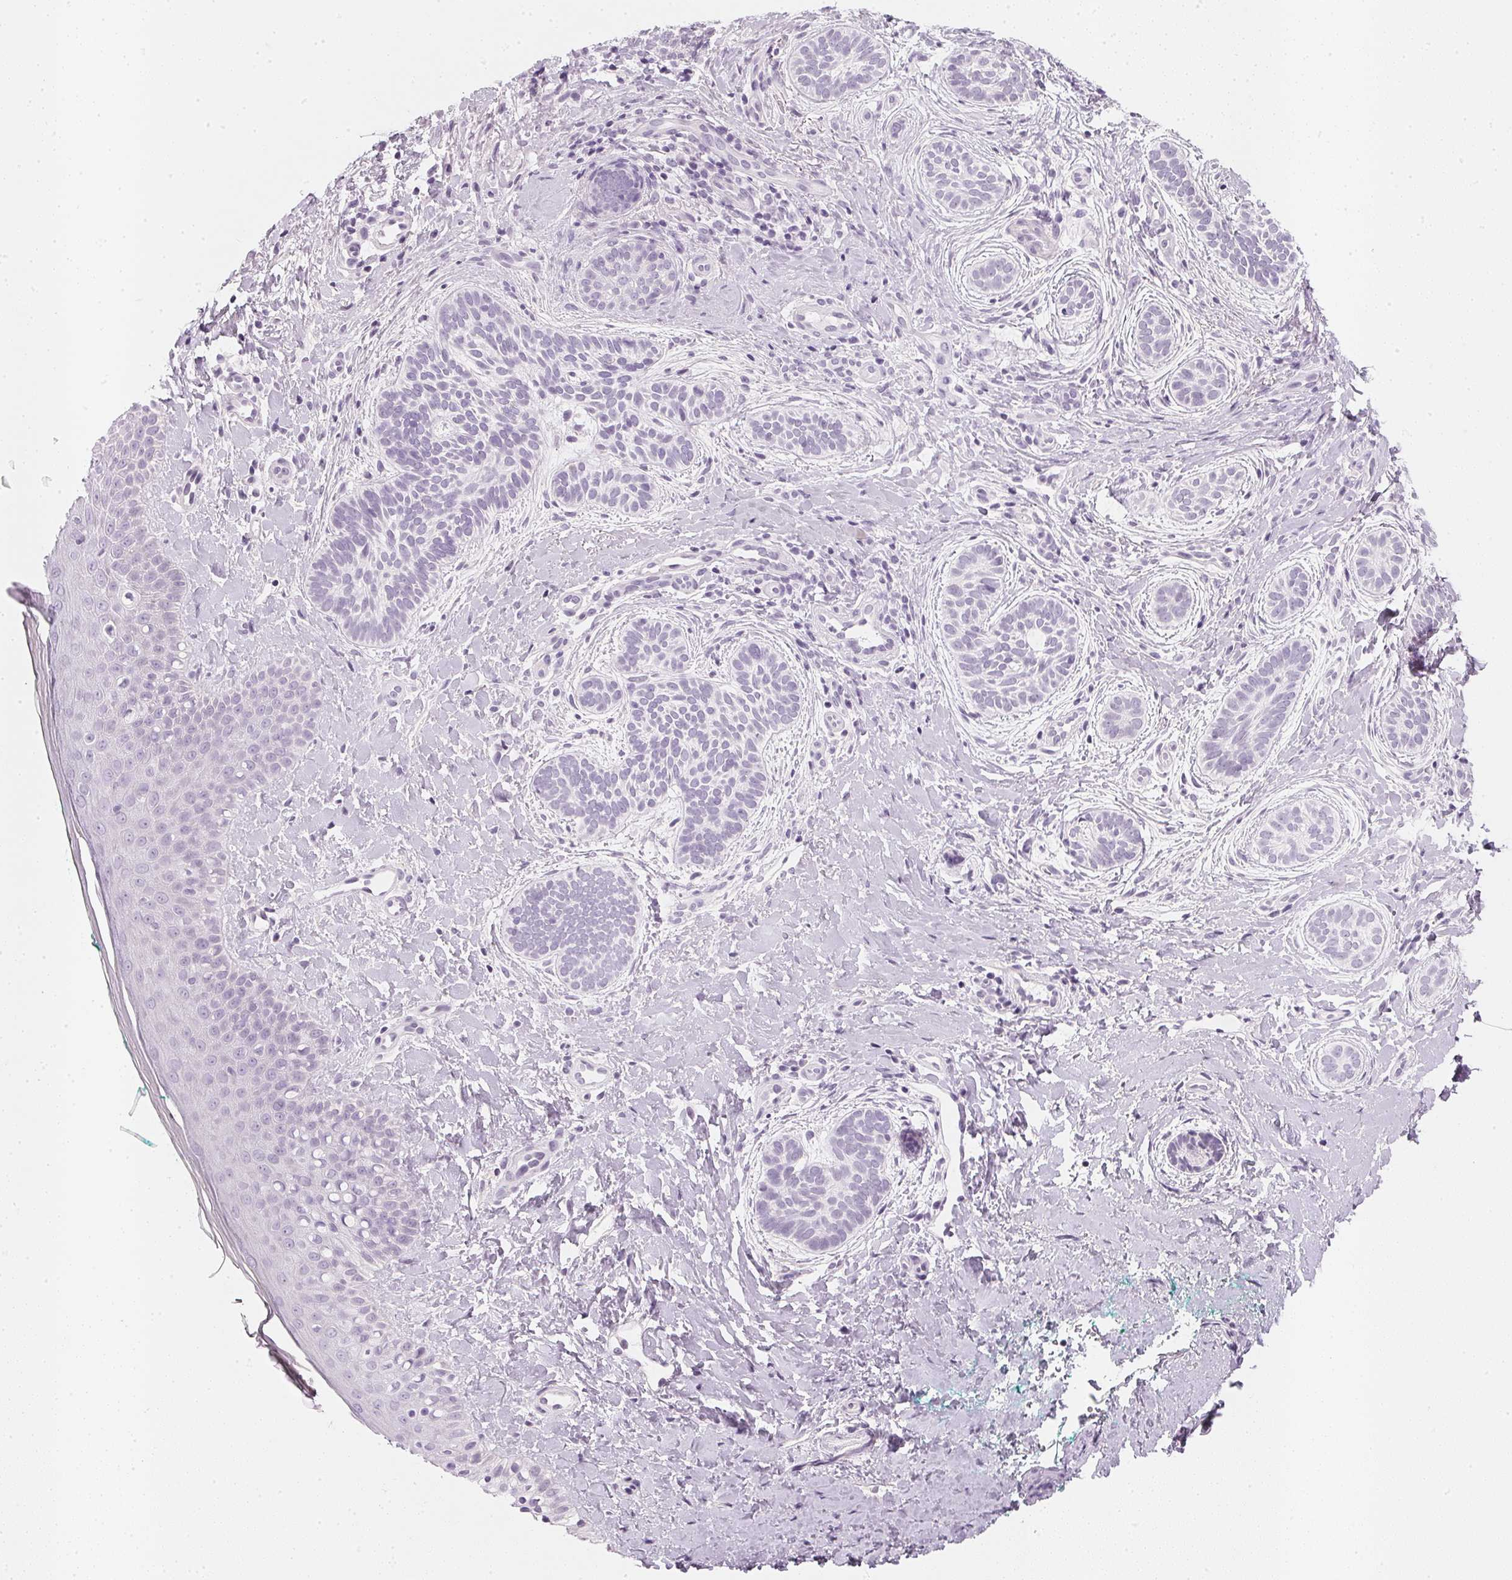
{"staining": {"intensity": "negative", "quantity": "none", "location": "none"}, "tissue": "skin cancer", "cell_type": "Tumor cells", "image_type": "cancer", "snomed": [{"axis": "morphology", "description": "Basal cell carcinoma"}, {"axis": "topography", "description": "Skin"}], "caption": "This micrograph is of skin cancer stained with IHC to label a protein in brown with the nuclei are counter-stained blue. There is no staining in tumor cells. (DAB (3,3'-diaminobenzidine) immunohistochemistry (IHC) visualized using brightfield microscopy, high magnification).", "gene": "CHST4", "patient": {"sex": "male", "age": 63}}